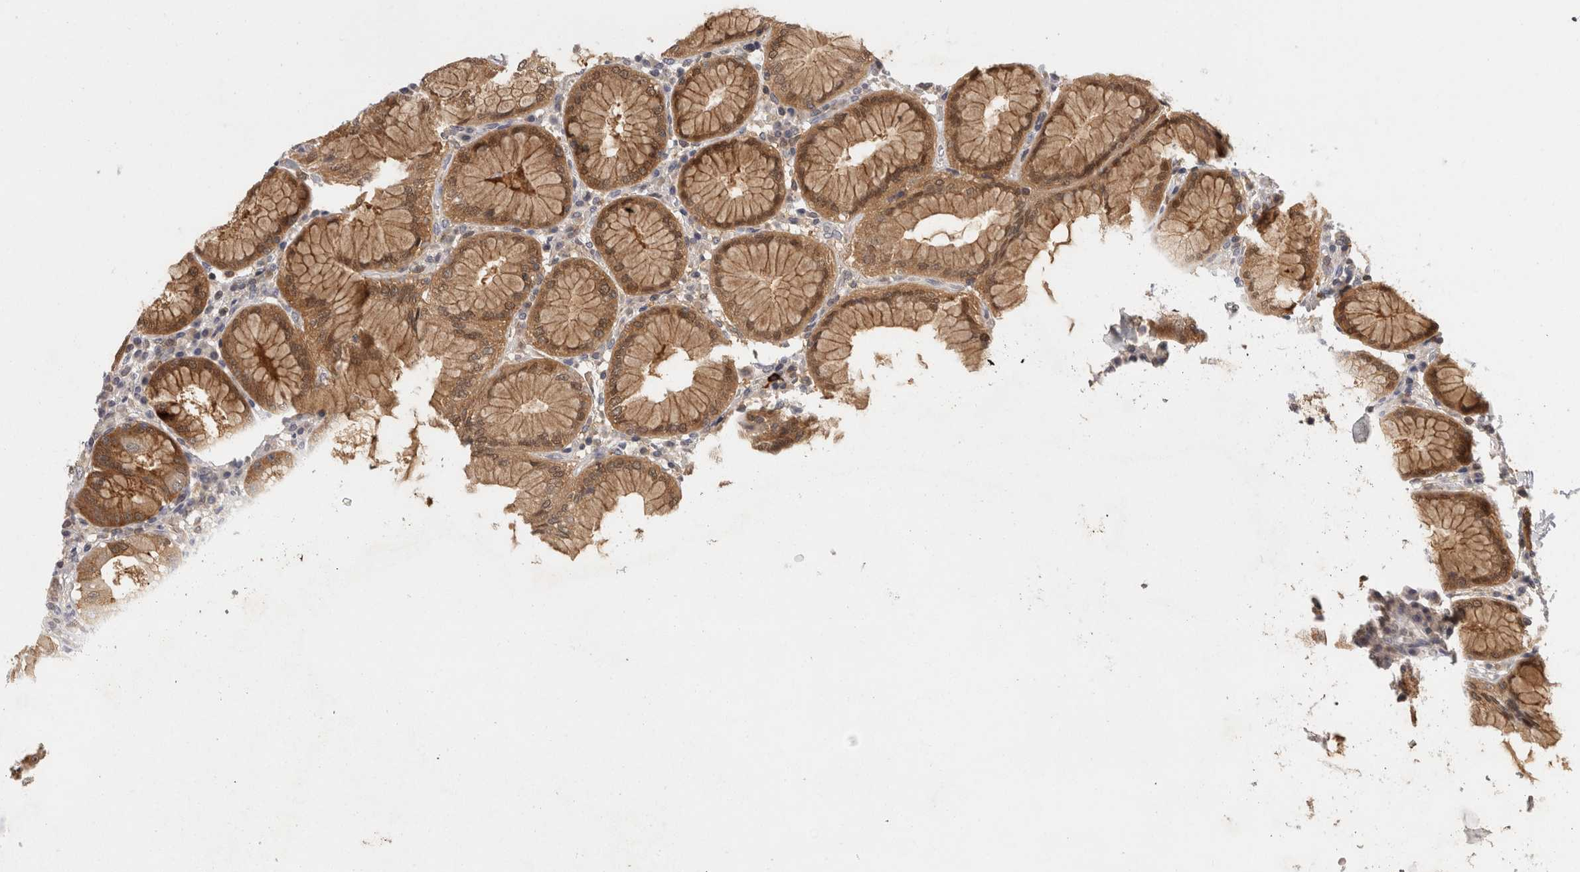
{"staining": {"intensity": "strong", "quantity": ">75%", "location": "cytoplasmic/membranous,nuclear"}, "tissue": "stomach", "cell_type": "Glandular cells", "image_type": "normal", "snomed": [{"axis": "morphology", "description": "Normal tissue, NOS"}, {"axis": "topography", "description": "Stomach"}, {"axis": "topography", "description": "Stomach, lower"}], "caption": "IHC of benign stomach reveals high levels of strong cytoplasmic/membranous,nuclear positivity in about >75% of glandular cells.", "gene": "ACAT2", "patient": {"sex": "female", "age": 56}}